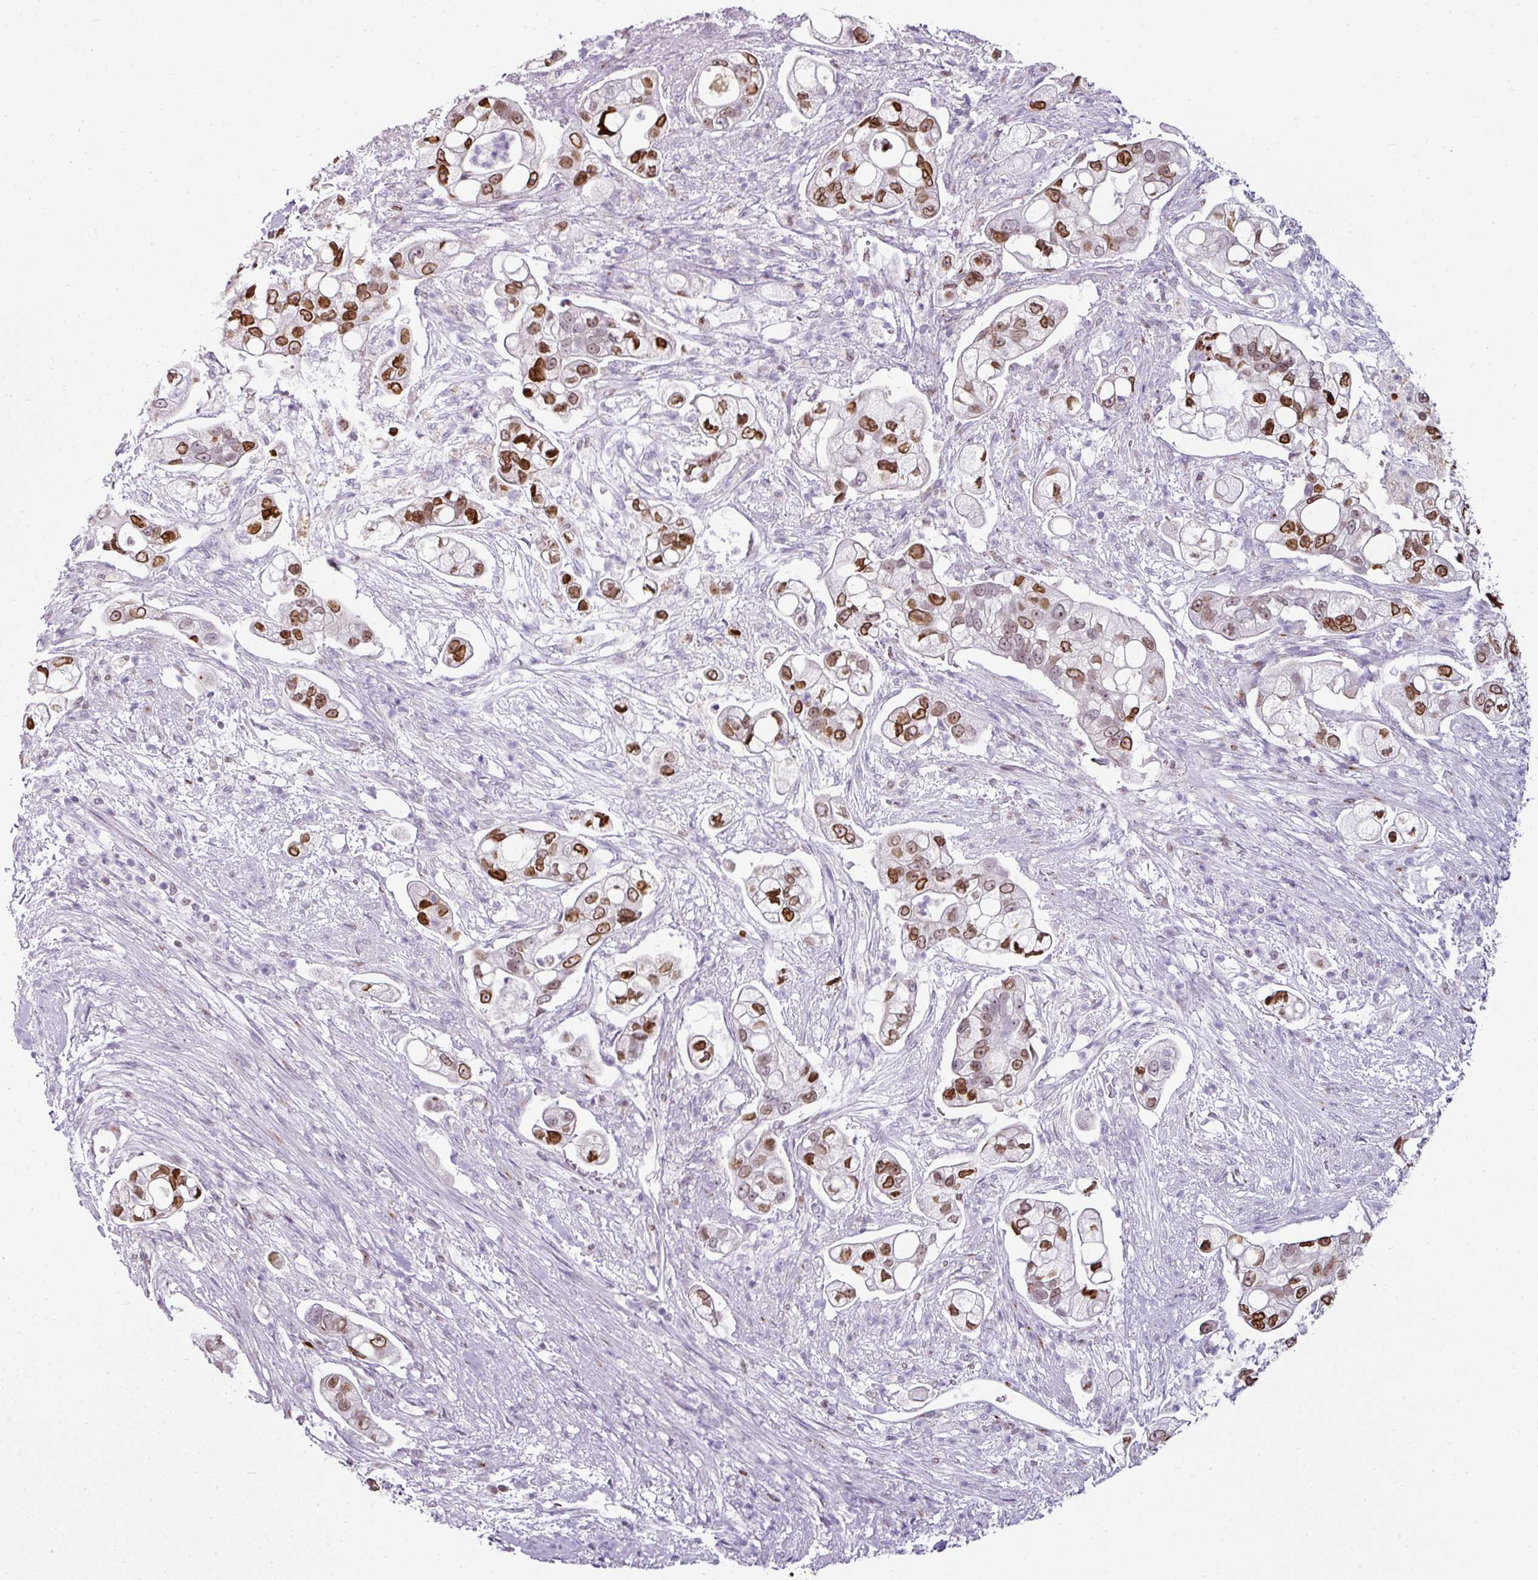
{"staining": {"intensity": "moderate", "quantity": ">75%", "location": "nuclear"}, "tissue": "pancreatic cancer", "cell_type": "Tumor cells", "image_type": "cancer", "snomed": [{"axis": "morphology", "description": "Adenocarcinoma, NOS"}, {"axis": "topography", "description": "Pancreas"}], "caption": "Immunohistochemical staining of pancreatic adenocarcinoma exhibits medium levels of moderate nuclear protein positivity in approximately >75% of tumor cells. The staining is performed using DAB (3,3'-diaminobenzidine) brown chromogen to label protein expression. The nuclei are counter-stained blue using hematoxylin.", "gene": "SYT8", "patient": {"sex": "female", "age": 69}}